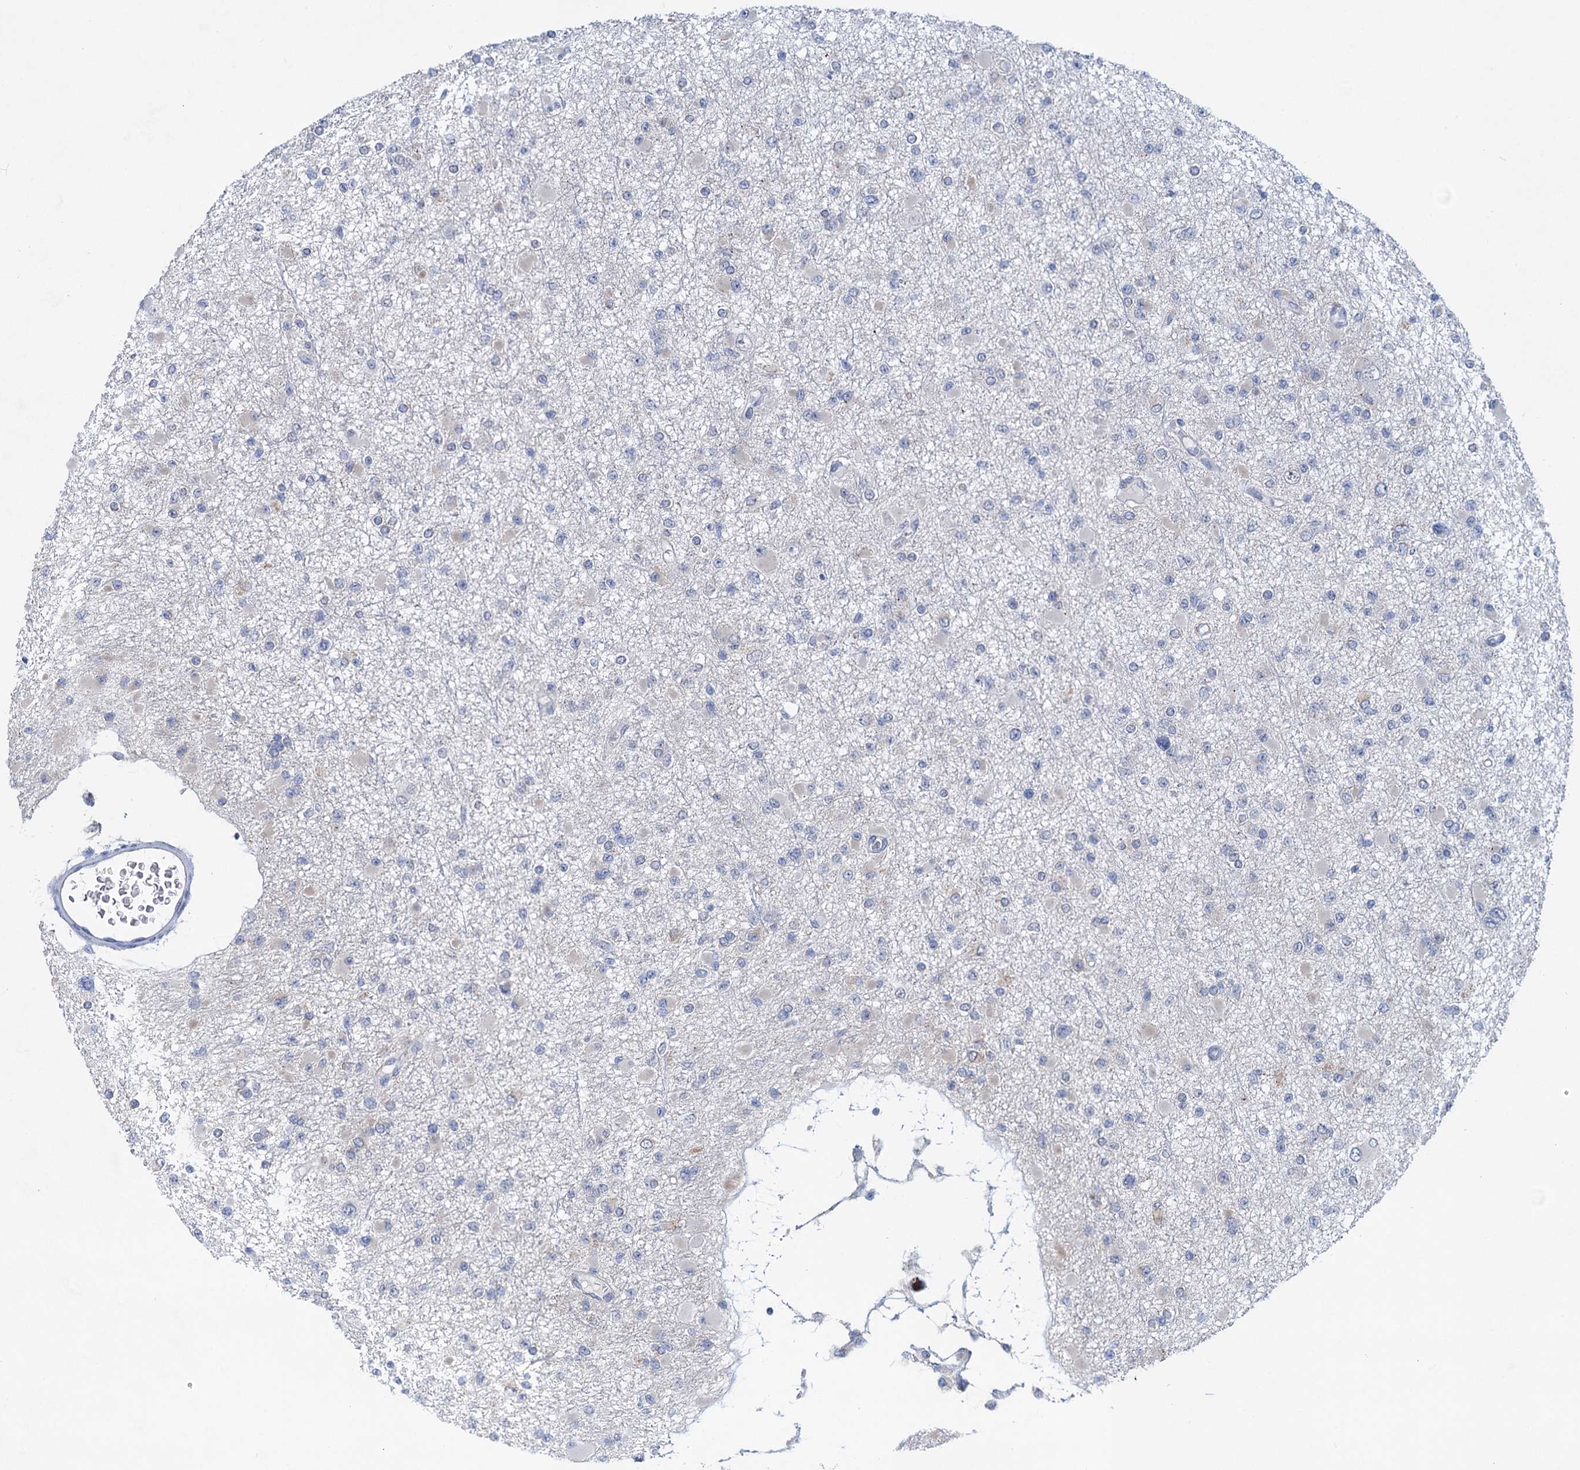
{"staining": {"intensity": "negative", "quantity": "none", "location": "none"}, "tissue": "glioma", "cell_type": "Tumor cells", "image_type": "cancer", "snomed": [{"axis": "morphology", "description": "Glioma, malignant, Low grade"}, {"axis": "topography", "description": "Brain"}], "caption": "The histopathology image exhibits no significant staining in tumor cells of glioma.", "gene": "TTC17", "patient": {"sex": "female", "age": 22}}